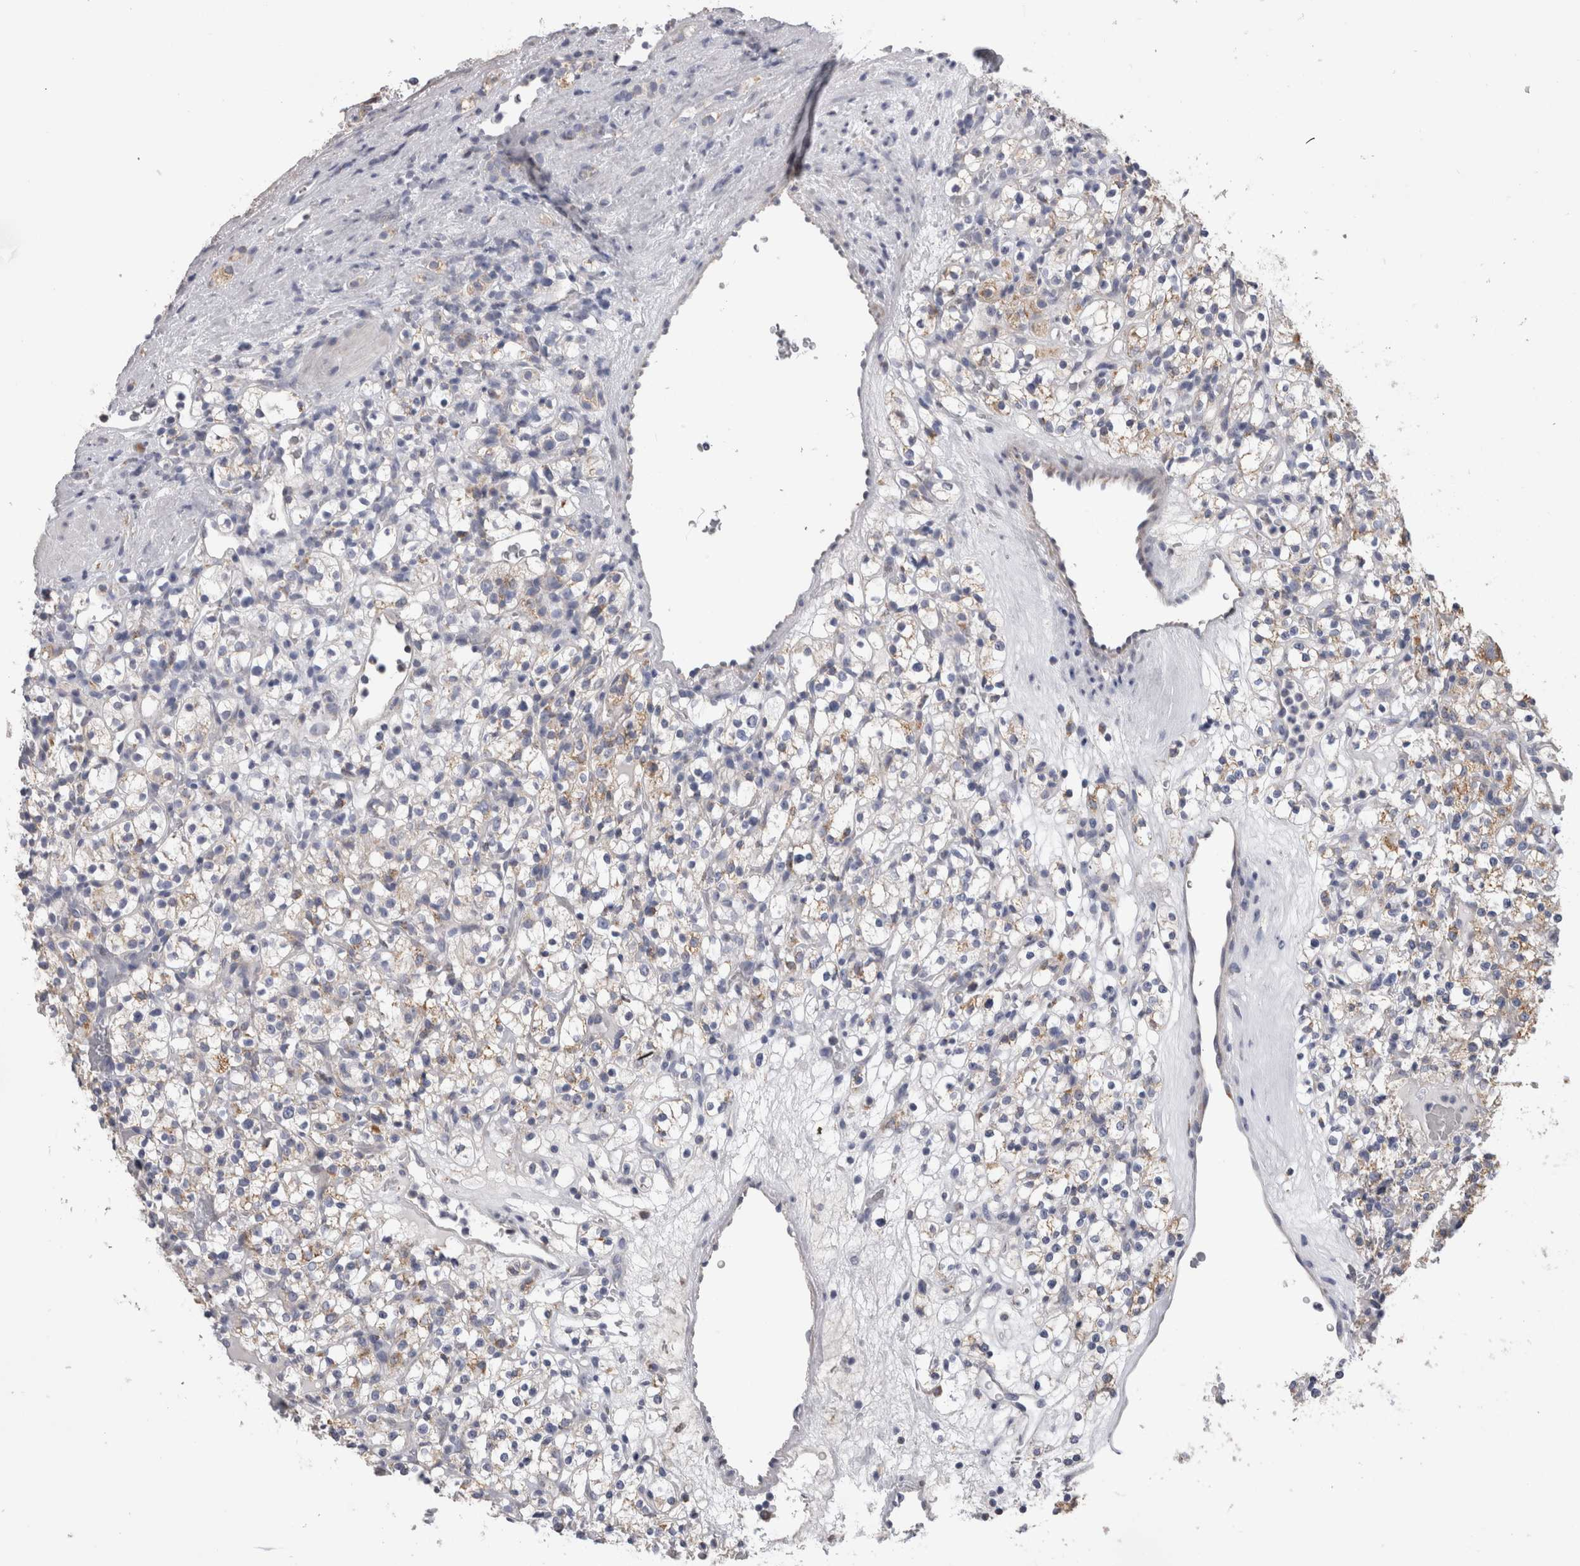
{"staining": {"intensity": "moderate", "quantity": "<25%", "location": "cytoplasmic/membranous"}, "tissue": "renal cancer", "cell_type": "Tumor cells", "image_type": "cancer", "snomed": [{"axis": "morphology", "description": "Normal tissue, NOS"}, {"axis": "morphology", "description": "Adenocarcinoma, NOS"}, {"axis": "topography", "description": "Kidney"}], "caption": "Brown immunohistochemical staining in renal cancer reveals moderate cytoplasmic/membranous staining in about <25% of tumor cells. The staining was performed using DAB (3,3'-diaminobenzidine) to visualize the protein expression in brown, while the nuclei were stained in blue with hematoxylin (Magnification: 20x).", "gene": "DHRS4", "patient": {"sex": "female", "age": 72}}